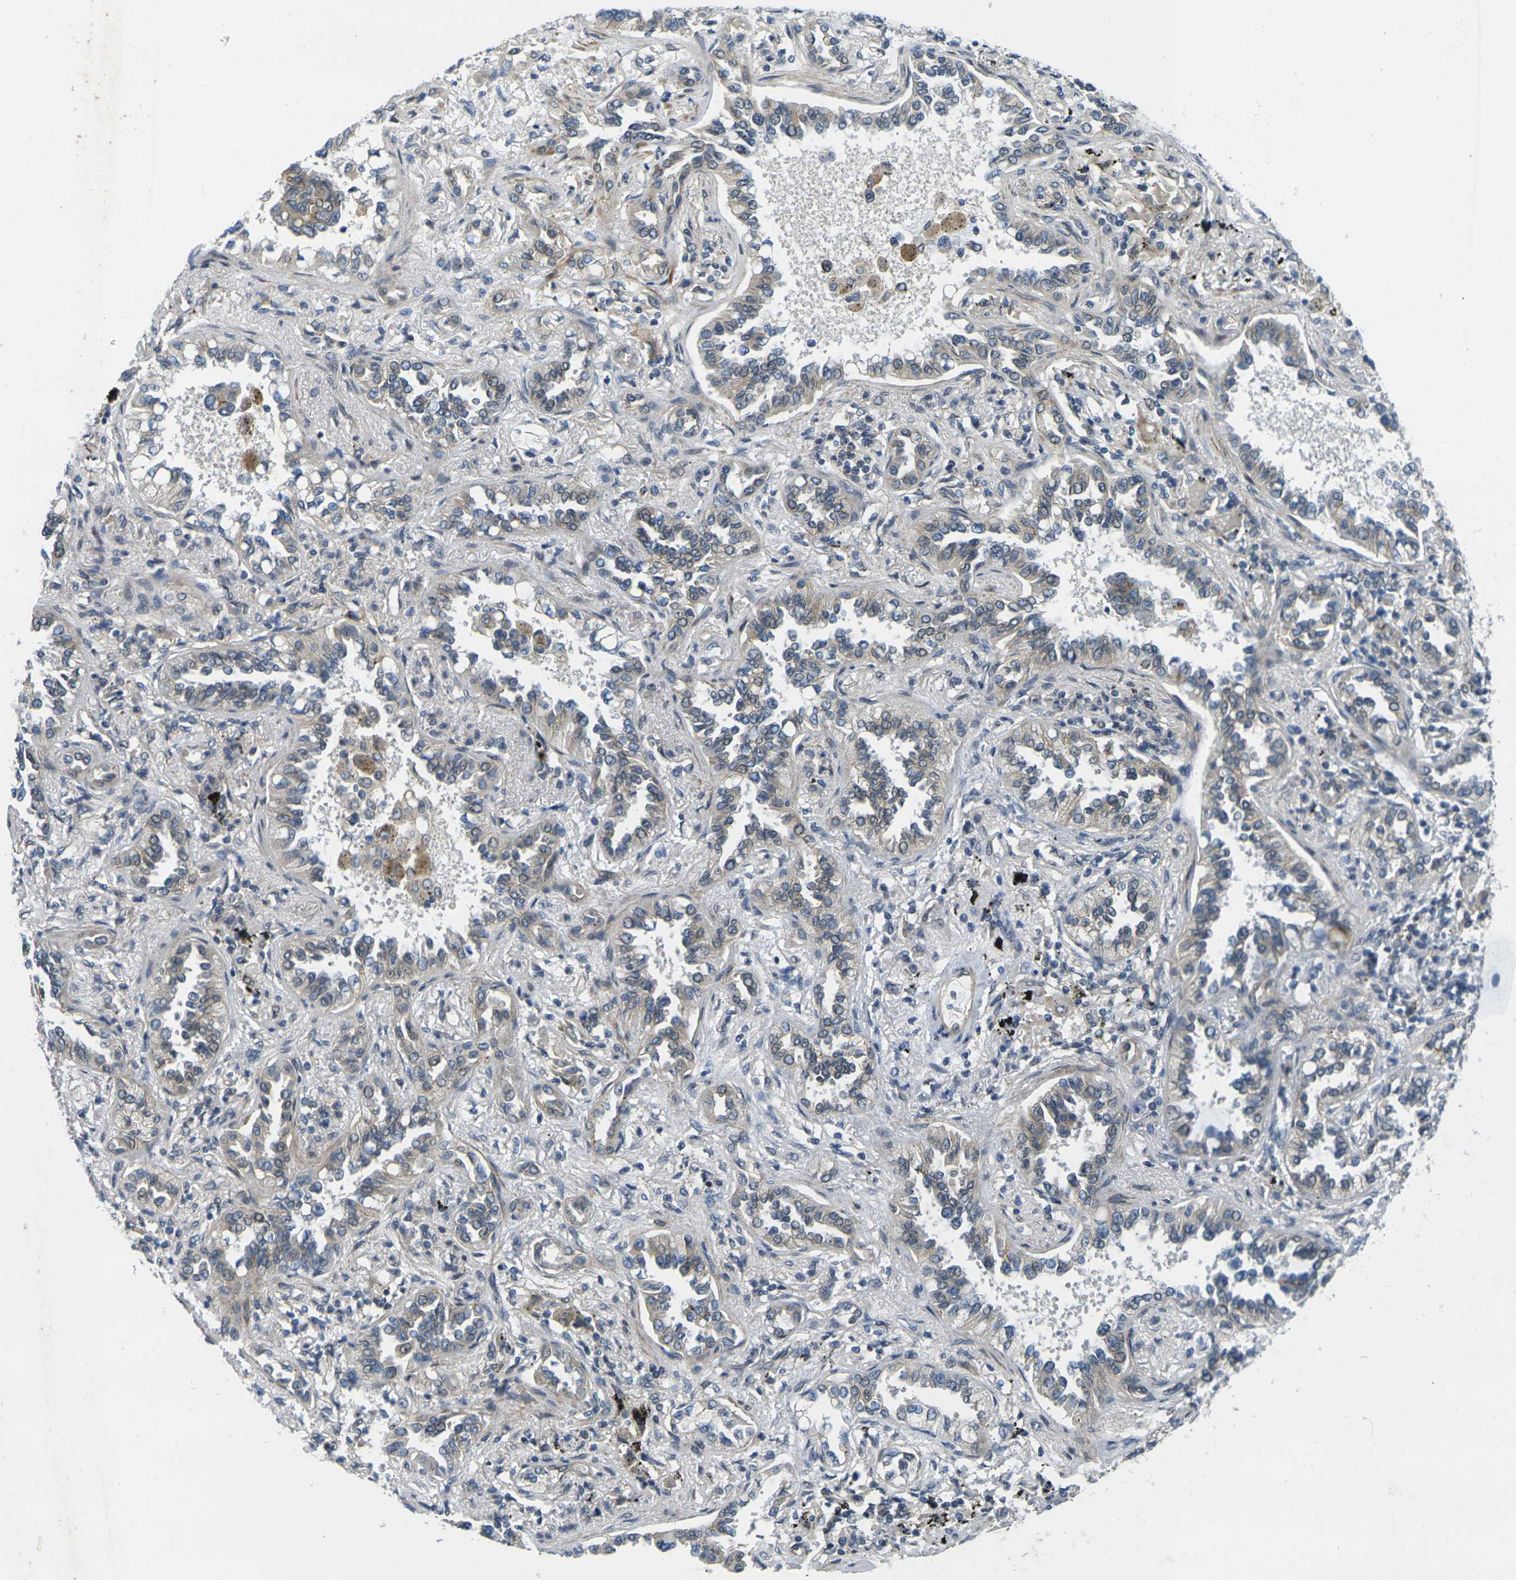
{"staining": {"intensity": "weak", "quantity": "25%-75%", "location": "cytoplasmic/membranous"}, "tissue": "lung cancer", "cell_type": "Tumor cells", "image_type": "cancer", "snomed": [{"axis": "morphology", "description": "Normal tissue, NOS"}, {"axis": "morphology", "description": "Adenocarcinoma, NOS"}, {"axis": "topography", "description": "Lung"}], "caption": "Immunohistochemistry (IHC) (DAB (3,3'-diaminobenzidine)) staining of human lung cancer shows weak cytoplasmic/membranous protein staining in approximately 25%-75% of tumor cells.", "gene": "KCTD10", "patient": {"sex": "male", "age": 59}}